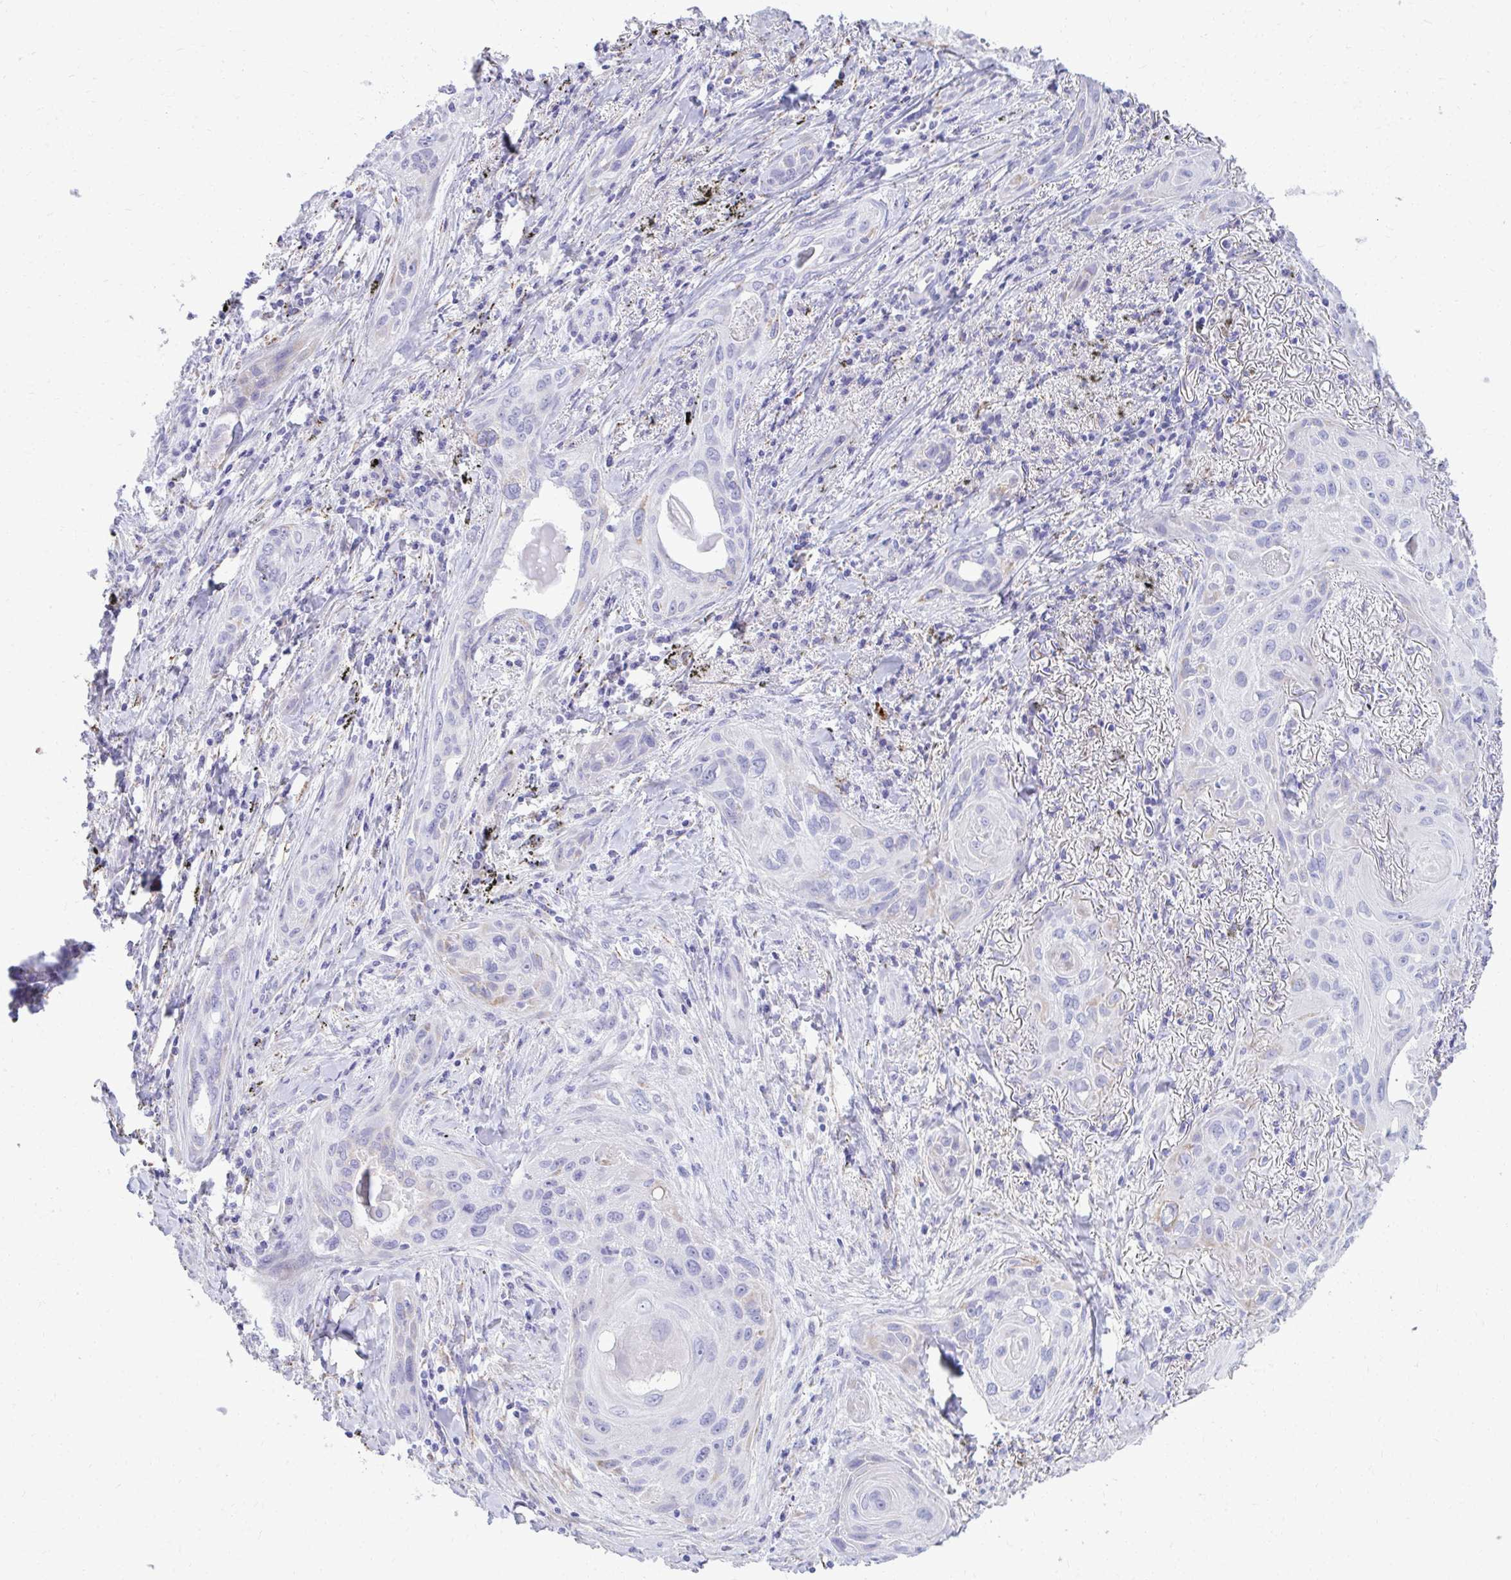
{"staining": {"intensity": "negative", "quantity": "none", "location": "none"}, "tissue": "lung cancer", "cell_type": "Tumor cells", "image_type": "cancer", "snomed": [{"axis": "morphology", "description": "Squamous cell carcinoma, NOS"}, {"axis": "topography", "description": "Lung"}], "caption": "A high-resolution histopathology image shows immunohistochemistry staining of squamous cell carcinoma (lung), which shows no significant staining in tumor cells.", "gene": "AIG1", "patient": {"sex": "male", "age": 79}}